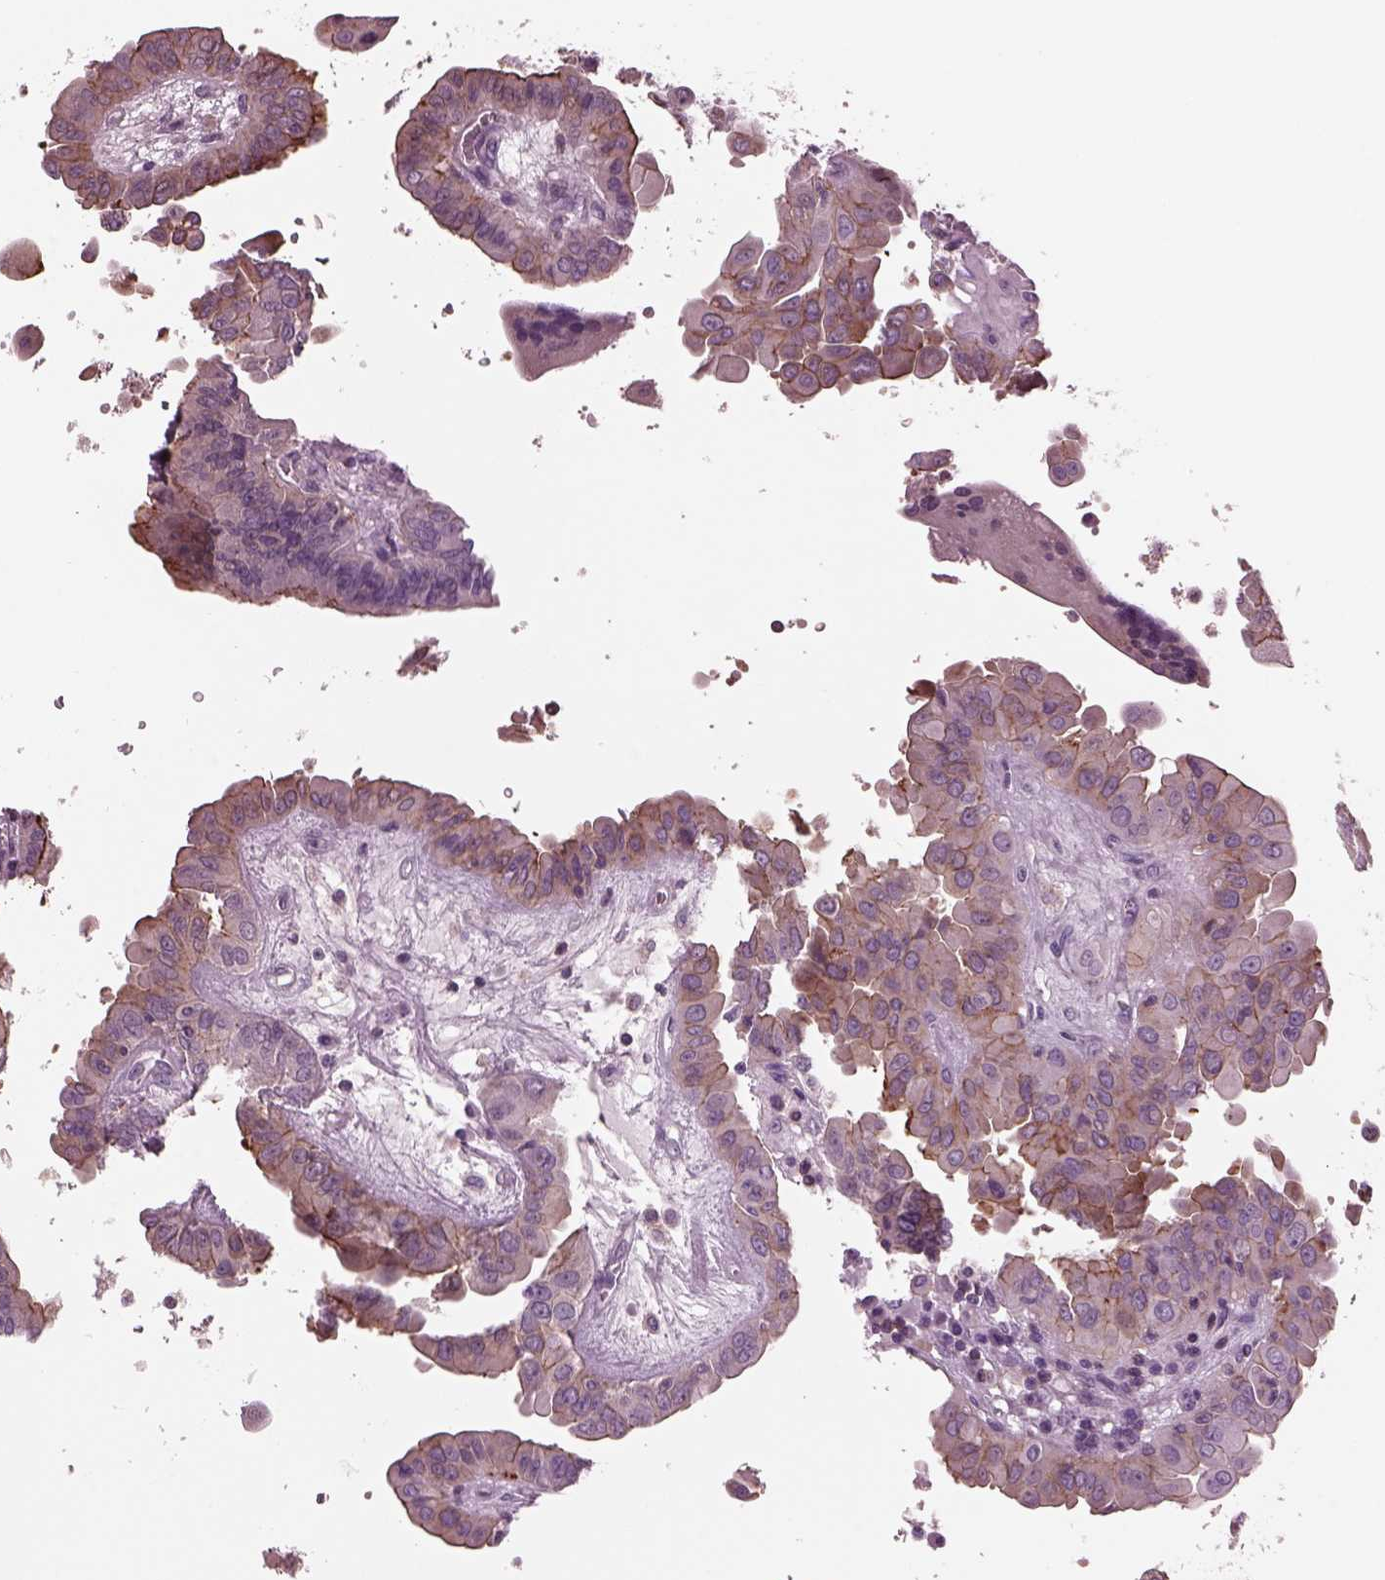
{"staining": {"intensity": "moderate", "quantity": ">75%", "location": "cytoplasmic/membranous"}, "tissue": "thyroid cancer", "cell_type": "Tumor cells", "image_type": "cancer", "snomed": [{"axis": "morphology", "description": "Papillary adenocarcinoma, NOS"}, {"axis": "topography", "description": "Thyroid gland"}], "caption": "Thyroid papillary adenocarcinoma stained with IHC reveals moderate cytoplasmic/membranous staining in about >75% of tumor cells. (DAB IHC with brightfield microscopy, high magnification).", "gene": "GDF11", "patient": {"sex": "female", "age": 37}}